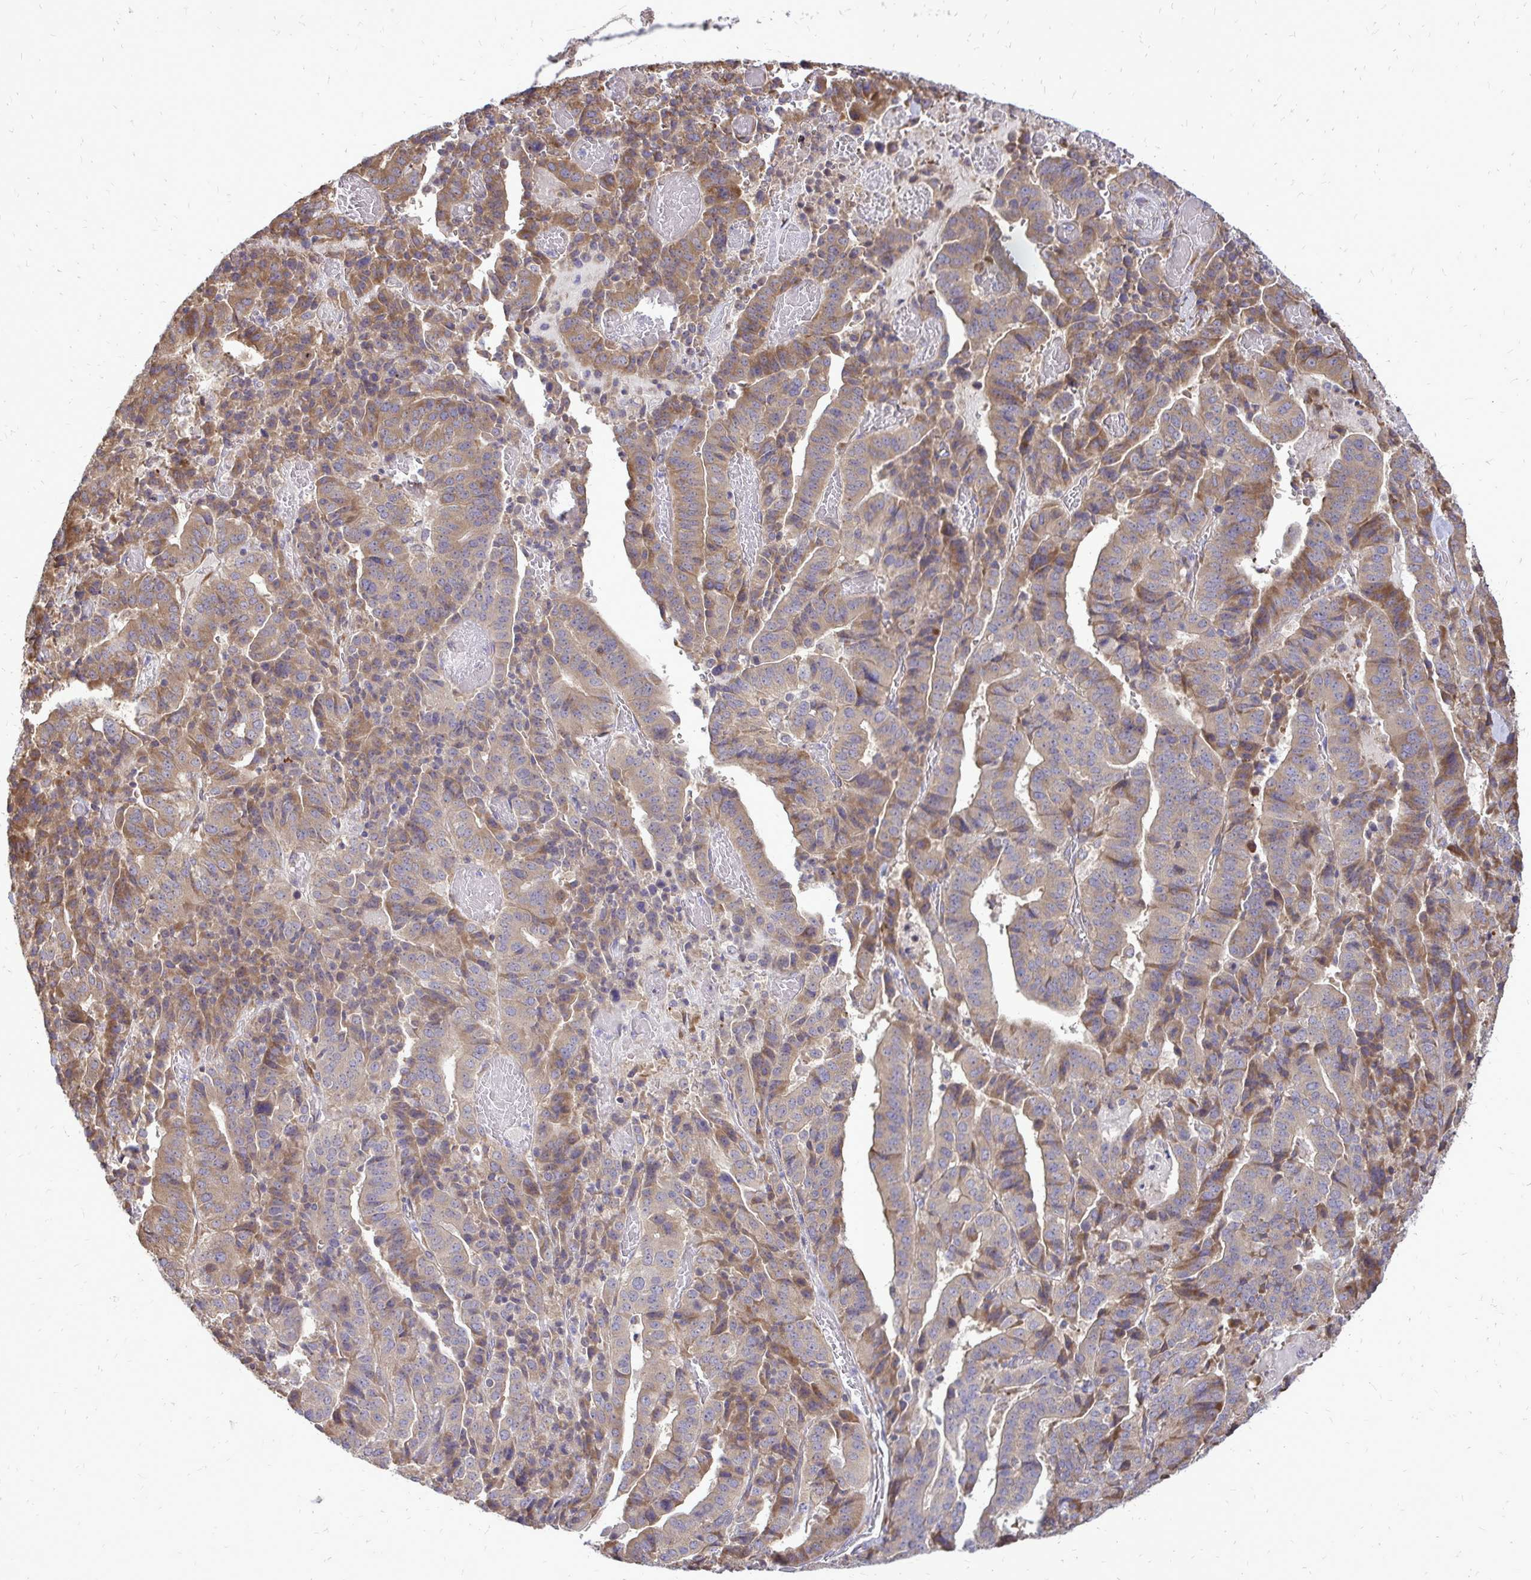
{"staining": {"intensity": "moderate", "quantity": ">75%", "location": "cytoplasmic/membranous"}, "tissue": "stomach cancer", "cell_type": "Tumor cells", "image_type": "cancer", "snomed": [{"axis": "morphology", "description": "Adenocarcinoma, NOS"}, {"axis": "topography", "description": "Stomach"}], "caption": "Tumor cells demonstrate moderate cytoplasmic/membranous expression in about >75% of cells in stomach adenocarcinoma.", "gene": "RPS3", "patient": {"sex": "male", "age": 48}}